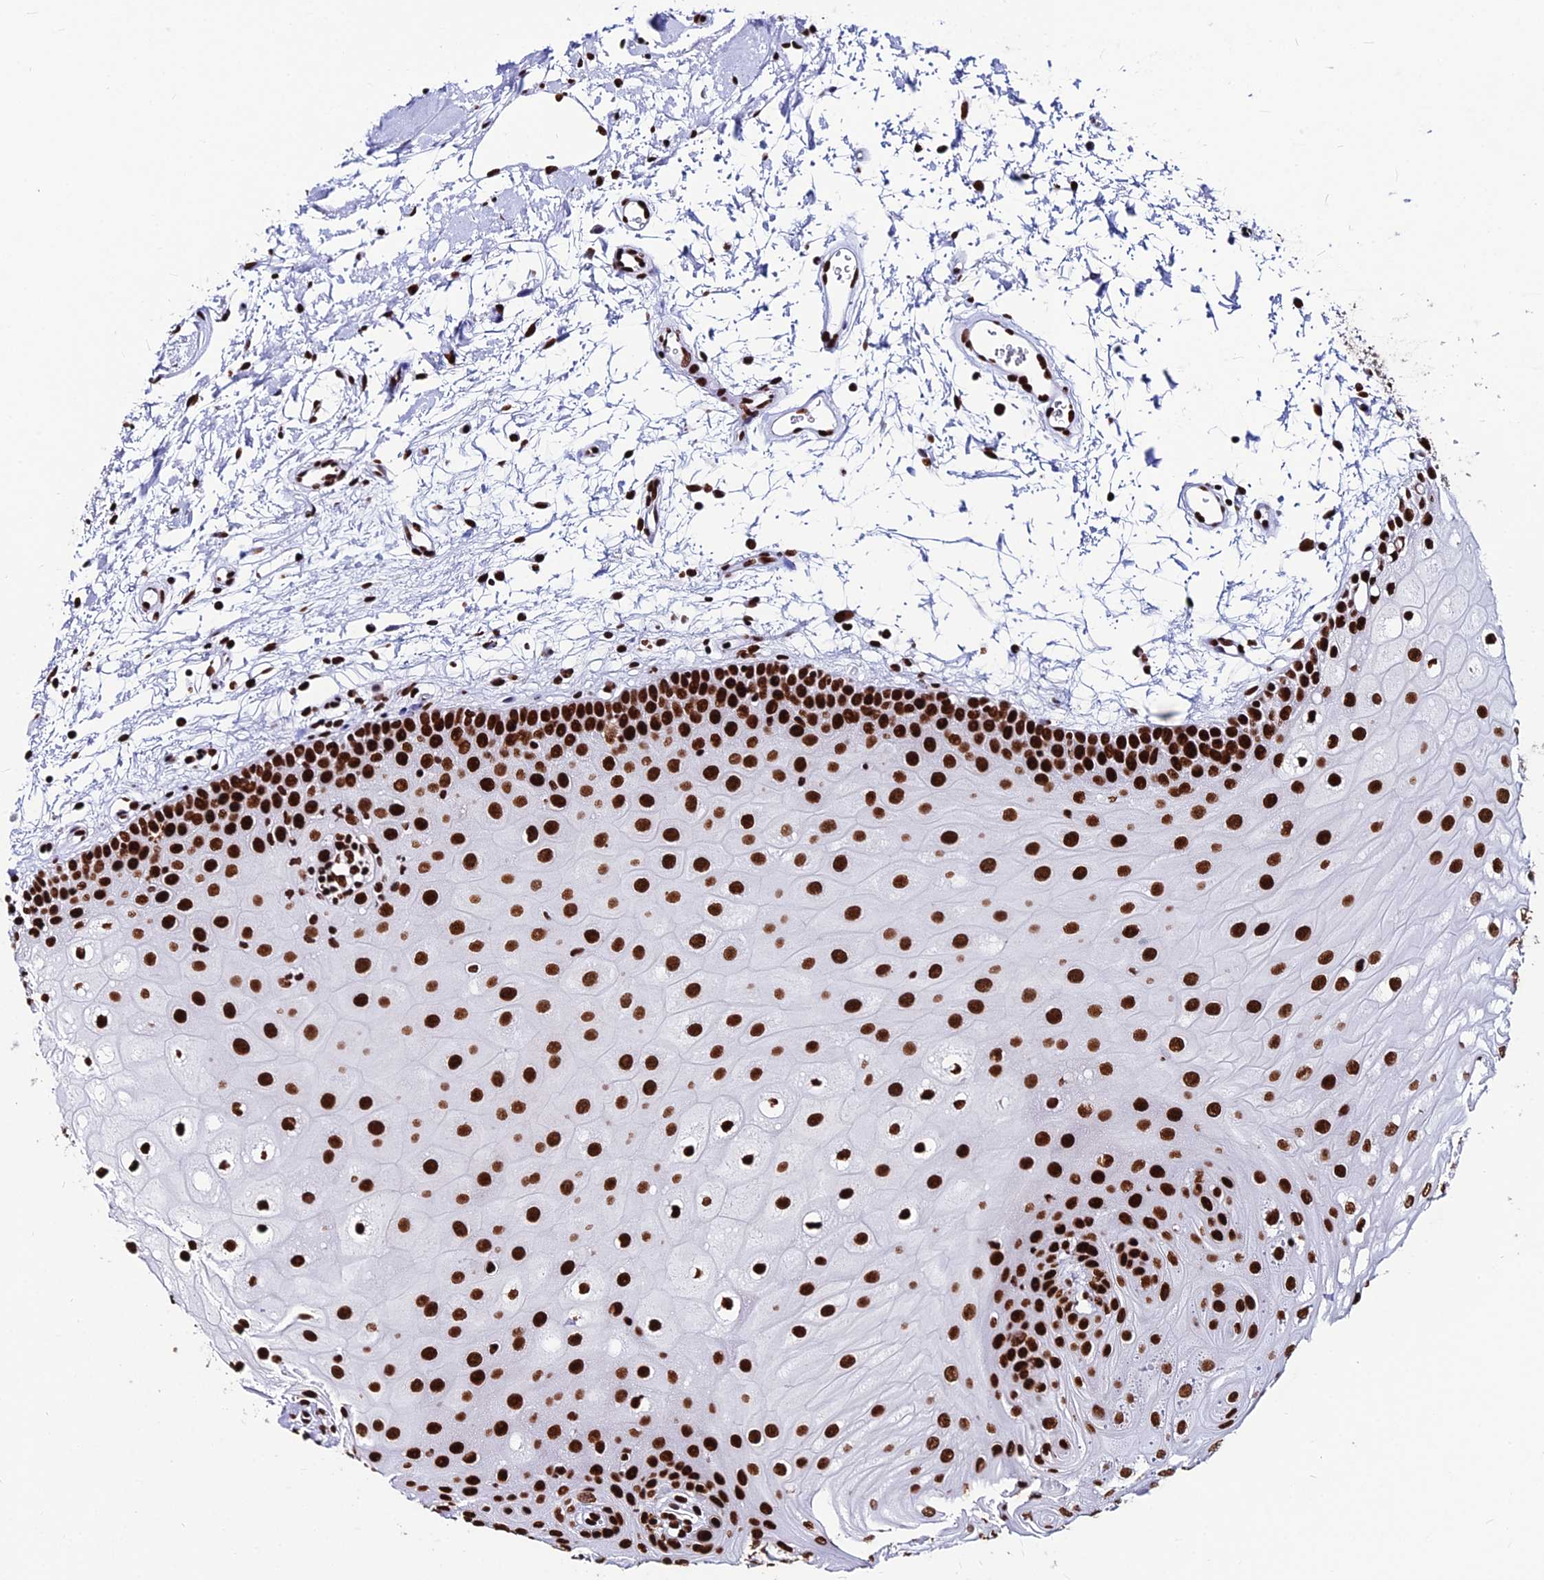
{"staining": {"intensity": "strong", "quantity": ">75%", "location": "nuclear"}, "tissue": "oral mucosa", "cell_type": "Squamous epithelial cells", "image_type": "normal", "snomed": [{"axis": "morphology", "description": "Normal tissue, NOS"}, {"axis": "topography", "description": "Oral tissue"}, {"axis": "topography", "description": "Tounge, NOS"}], "caption": "IHC (DAB) staining of normal human oral mucosa demonstrates strong nuclear protein positivity in approximately >75% of squamous epithelial cells.", "gene": "HNRNPH1", "patient": {"sex": "female", "age": 73}}